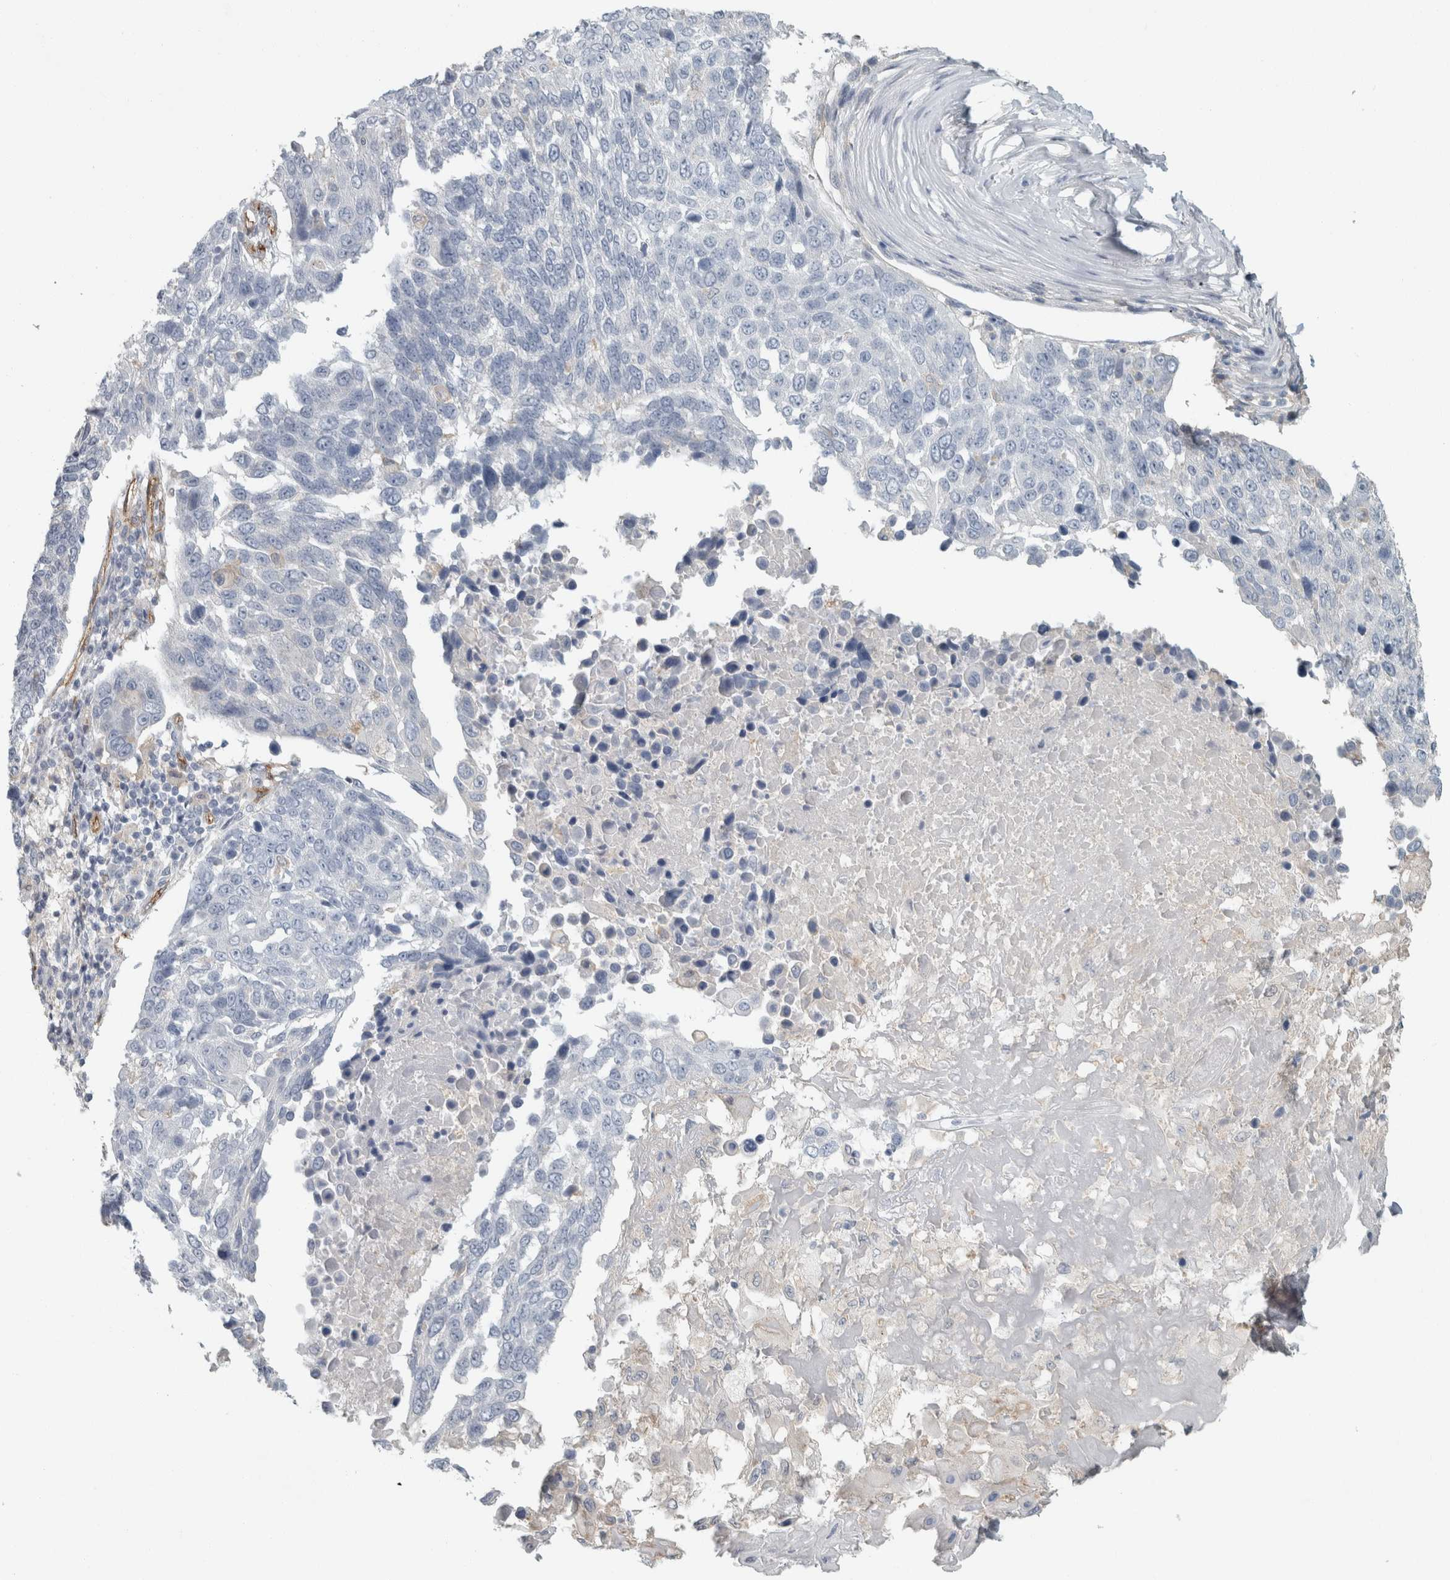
{"staining": {"intensity": "negative", "quantity": "none", "location": "none"}, "tissue": "lung cancer", "cell_type": "Tumor cells", "image_type": "cancer", "snomed": [{"axis": "morphology", "description": "Squamous cell carcinoma, NOS"}, {"axis": "topography", "description": "Lung"}], "caption": "The image displays no significant expression in tumor cells of squamous cell carcinoma (lung). (DAB (3,3'-diaminobenzidine) immunohistochemistry (IHC), high magnification).", "gene": "SCIN", "patient": {"sex": "male", "age": 66}}